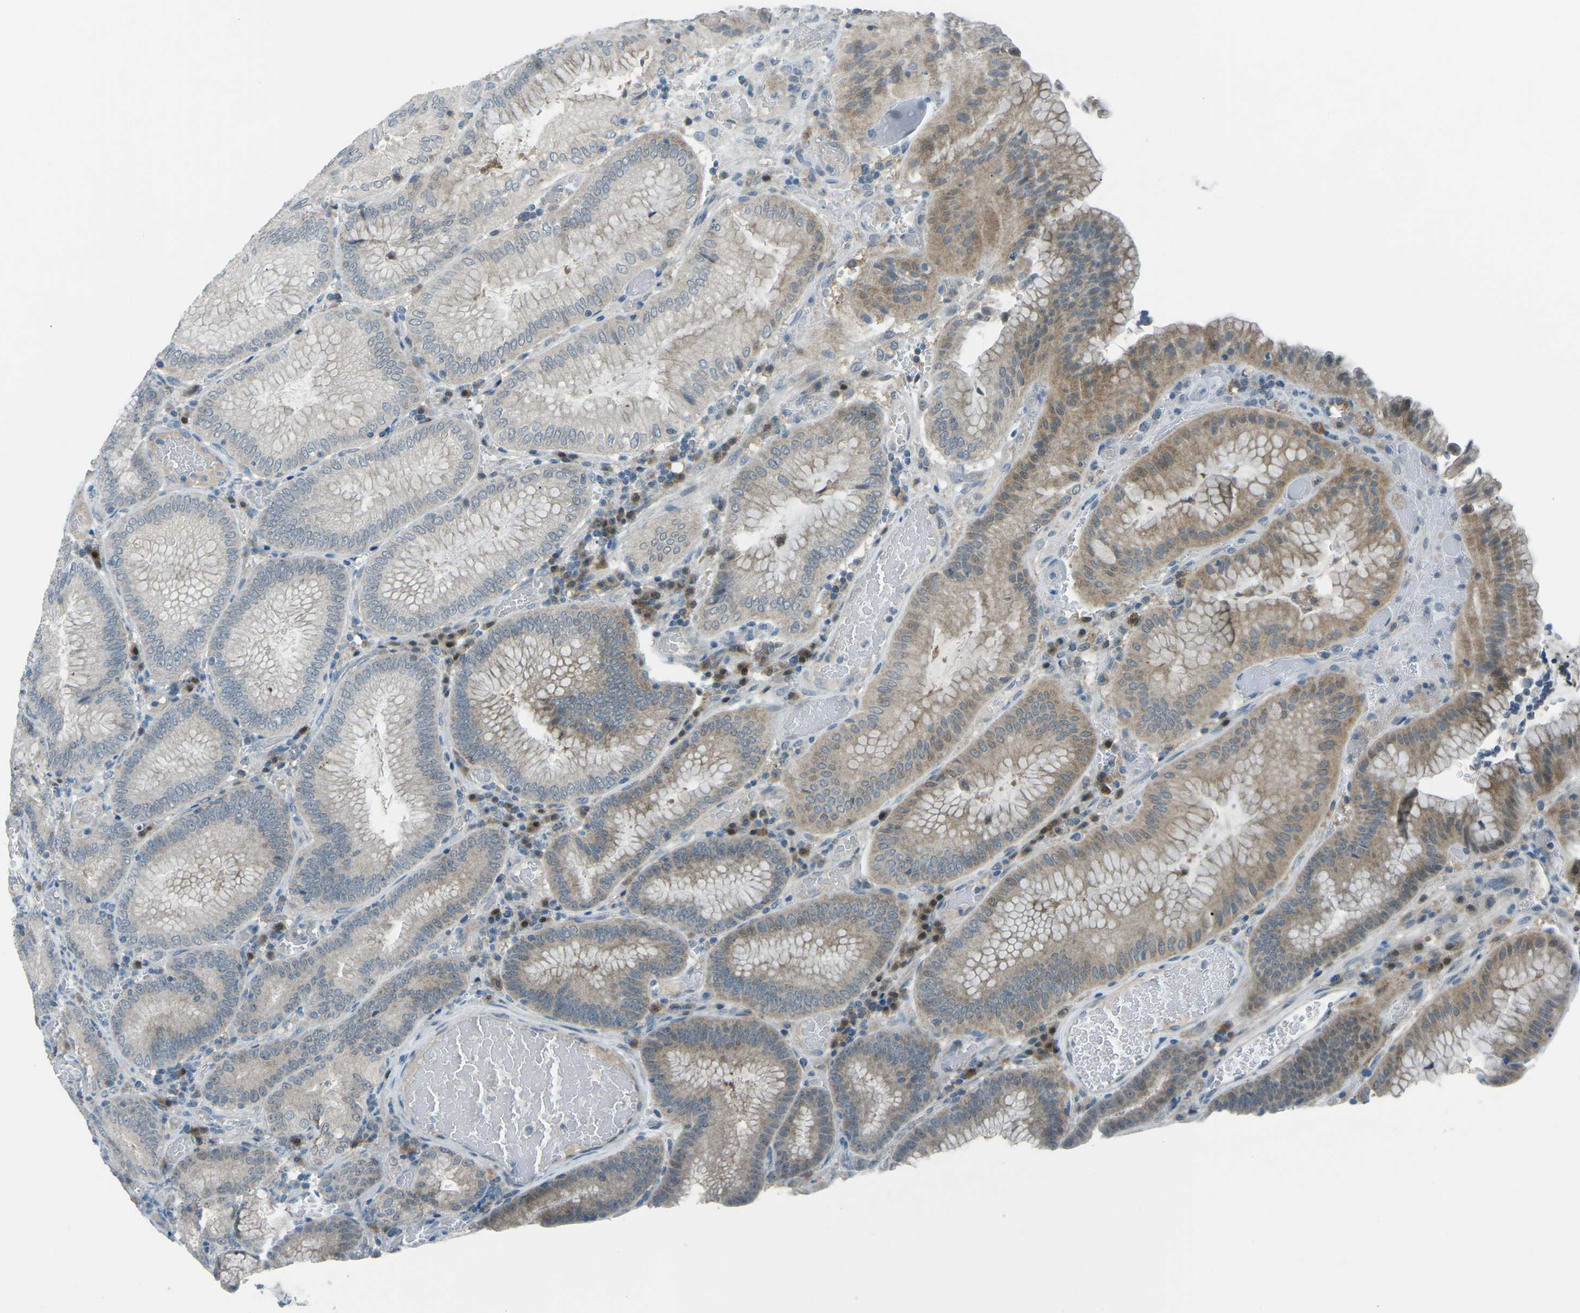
{"staining": {"intensity": "moderate", "quantity": "25%-75%", "location": "cytoplasmic/membranous,nuclear"}, "tissue": "stomach", "cell_type": "Glandular cells", "image_type": "normal", "snomed": [{"axis": "morphology", "description": "Normal tissue, NOS"}, {"axis": "morphology", "description": "Carcinoid, malignant, NOS"}, {"axis": "topography", "description": "Stomach, upper"}], "caption": "Protein expression analysis of unremarkable stomach displays moderate cytoplasmic/membranous,nuclear expression in approximately 25%-75% of glandular cells. The staining was performed using DAB (3,3'-diaminobenzidine), with brown indicating positive protein expression. Nuclei are stained blue with hematoxylin.", "gene": "PRKCA", "patient": {"sex": "male", "age": 39}}